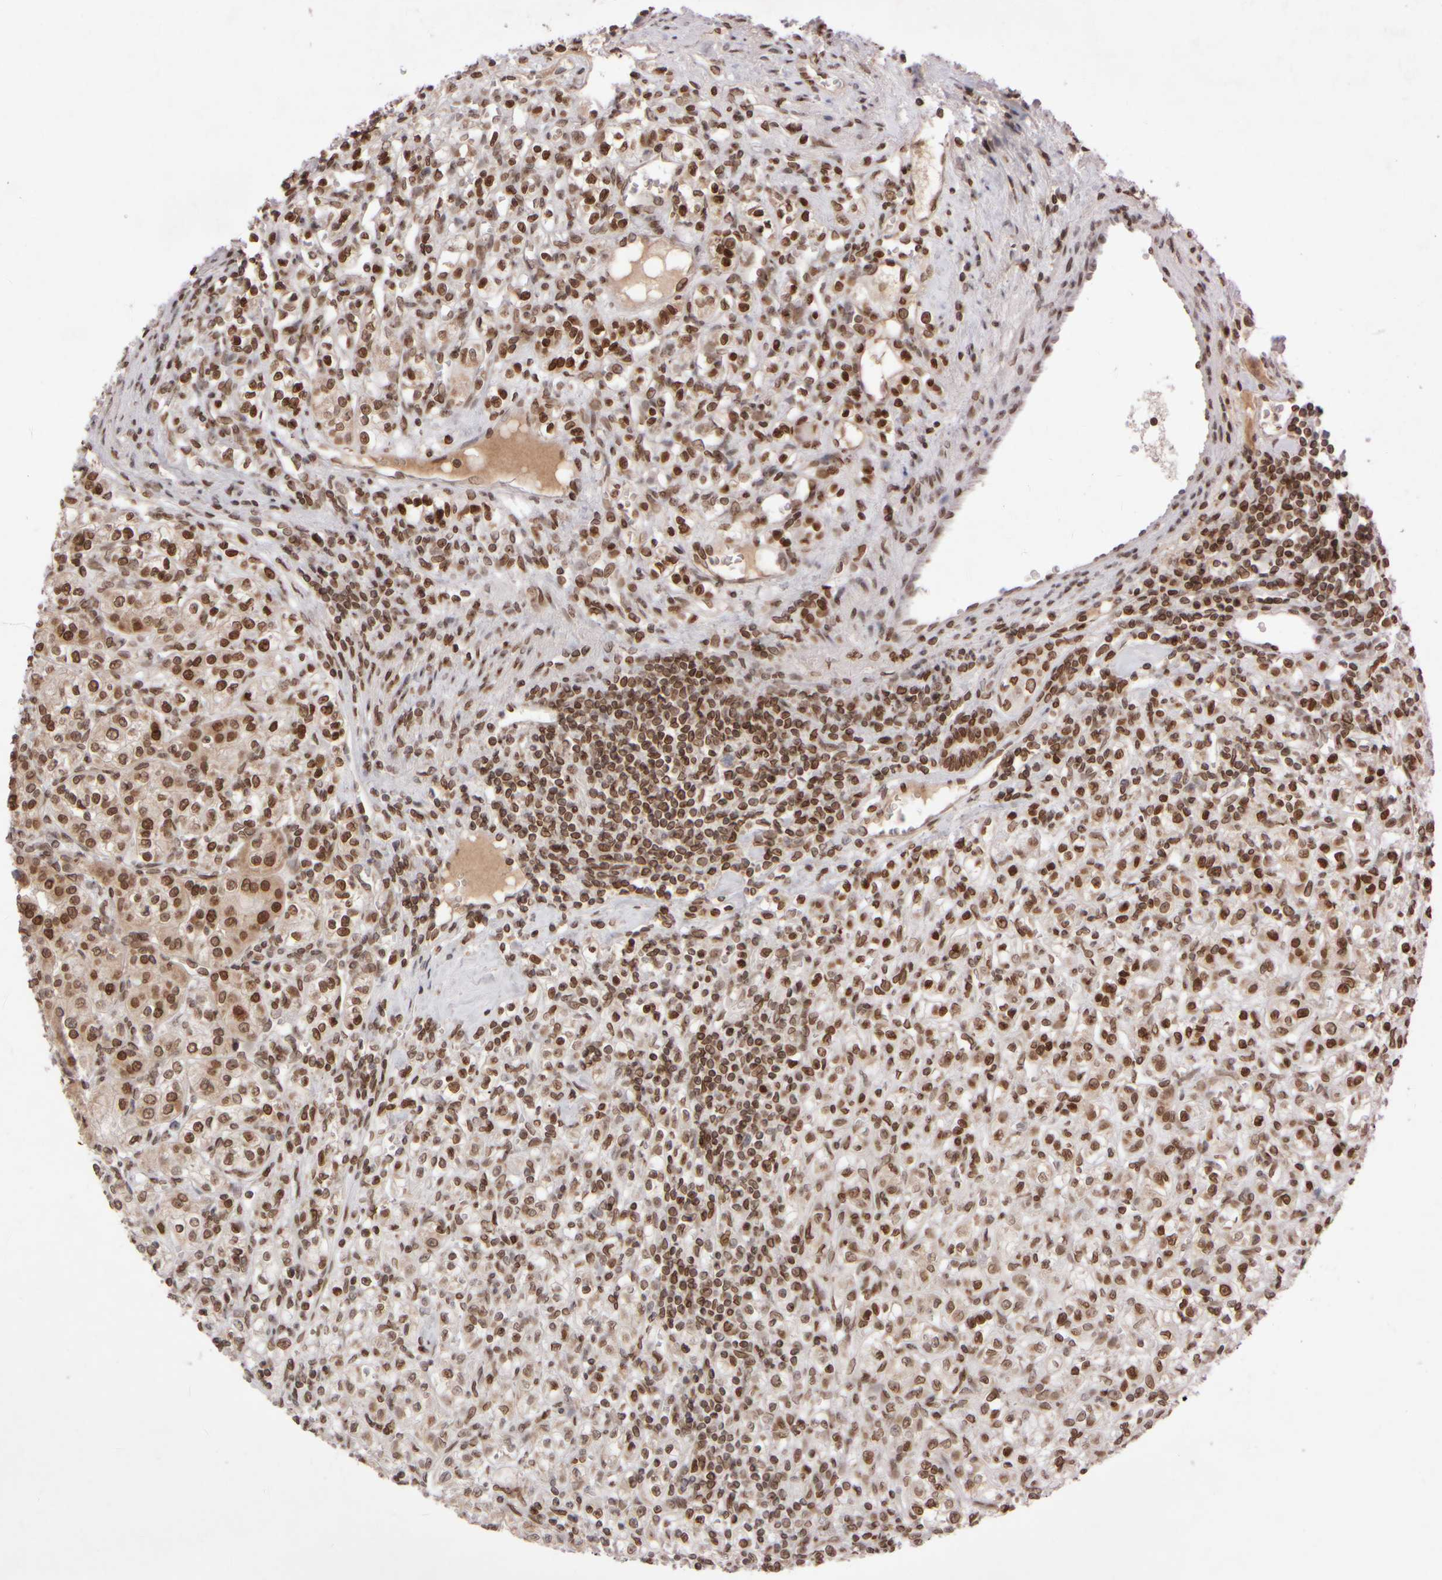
{"staining": {"intensity": "moderate", "quantity": ">75%", "location": "nuclear"}, "tissue": "renal cancer", "cell_type": "Tumor cells", "image_type": "cancer", "snomed": [{"axis": "morphology", "description": "Adenocarcinoma, NOS"}, {"axis": "topography", "description": "Kidney"}], "caption": "Immunohistochemistry (DAB (3,3'-diaminobenzidine)) staining of adenocarcinoma (renal) reveals moderate nuclear protein positivity in about >75% of tumor cells.", "gene": "ZC3HC1", "patient": {"sex": "male", "age": 77}}